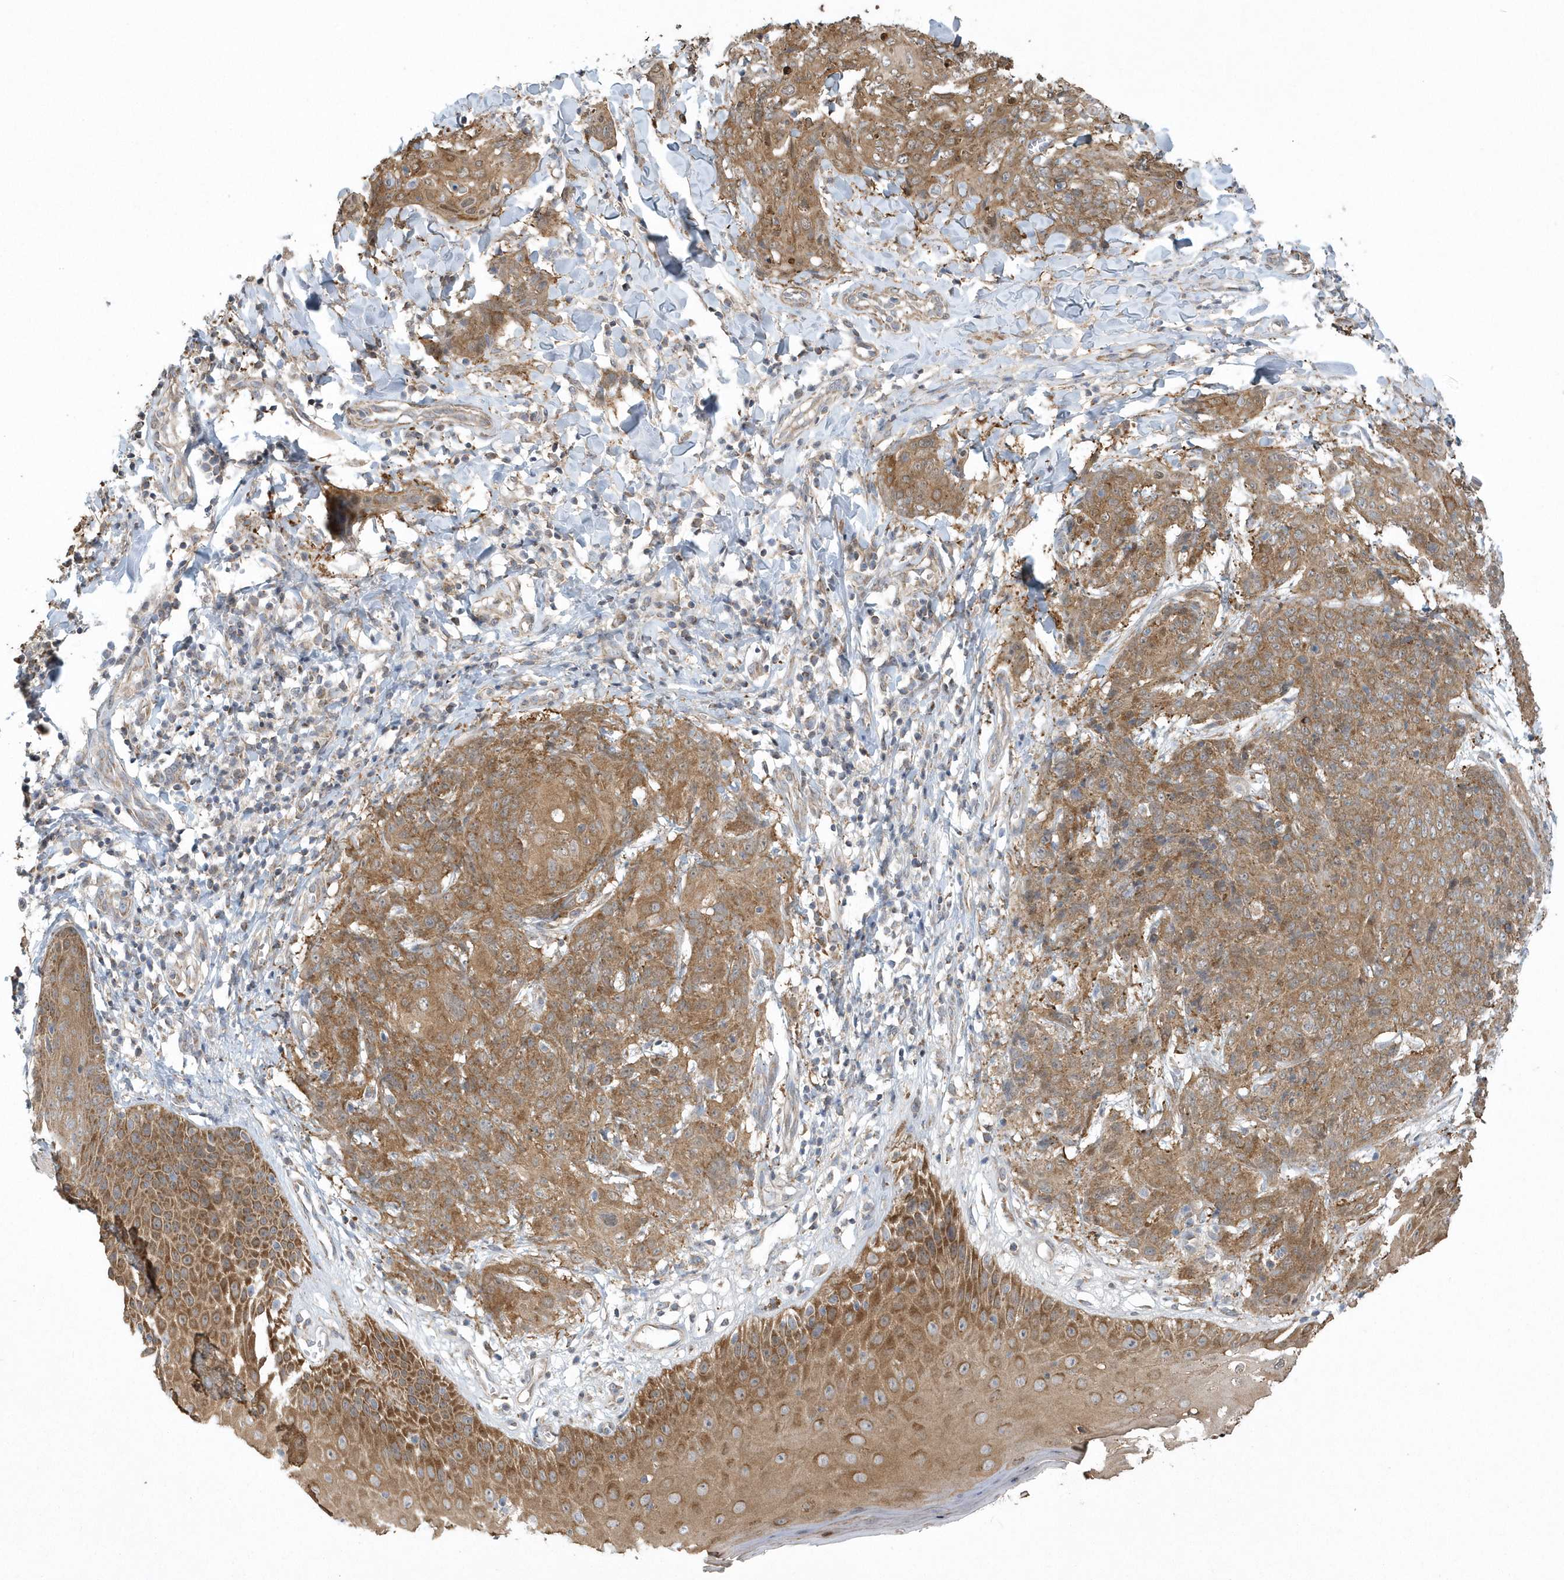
{"staining": {"intensity": "moderate", "quantity": ">75%", "location": "cytoplasmic/membranous"}, "tissue": "skin cancer", "cell_type": "Tumor cells", "image_type": "cancer", "snomed": [{"axis": "morphology", "description": "Squamous cell carcinoma, NOS"}, {"axis": "topography", "description": "Skin"}, {"axis": "topography", "description": "Vulva"}], "caption": "An image of skin cancer (squamous cell carcinoma) stained for a protein reveals moderate cytoplasmic/membranous brown staining in tumor cells.", "gene": "SLX9", "patient": {"sex": "female", "age": 85}}